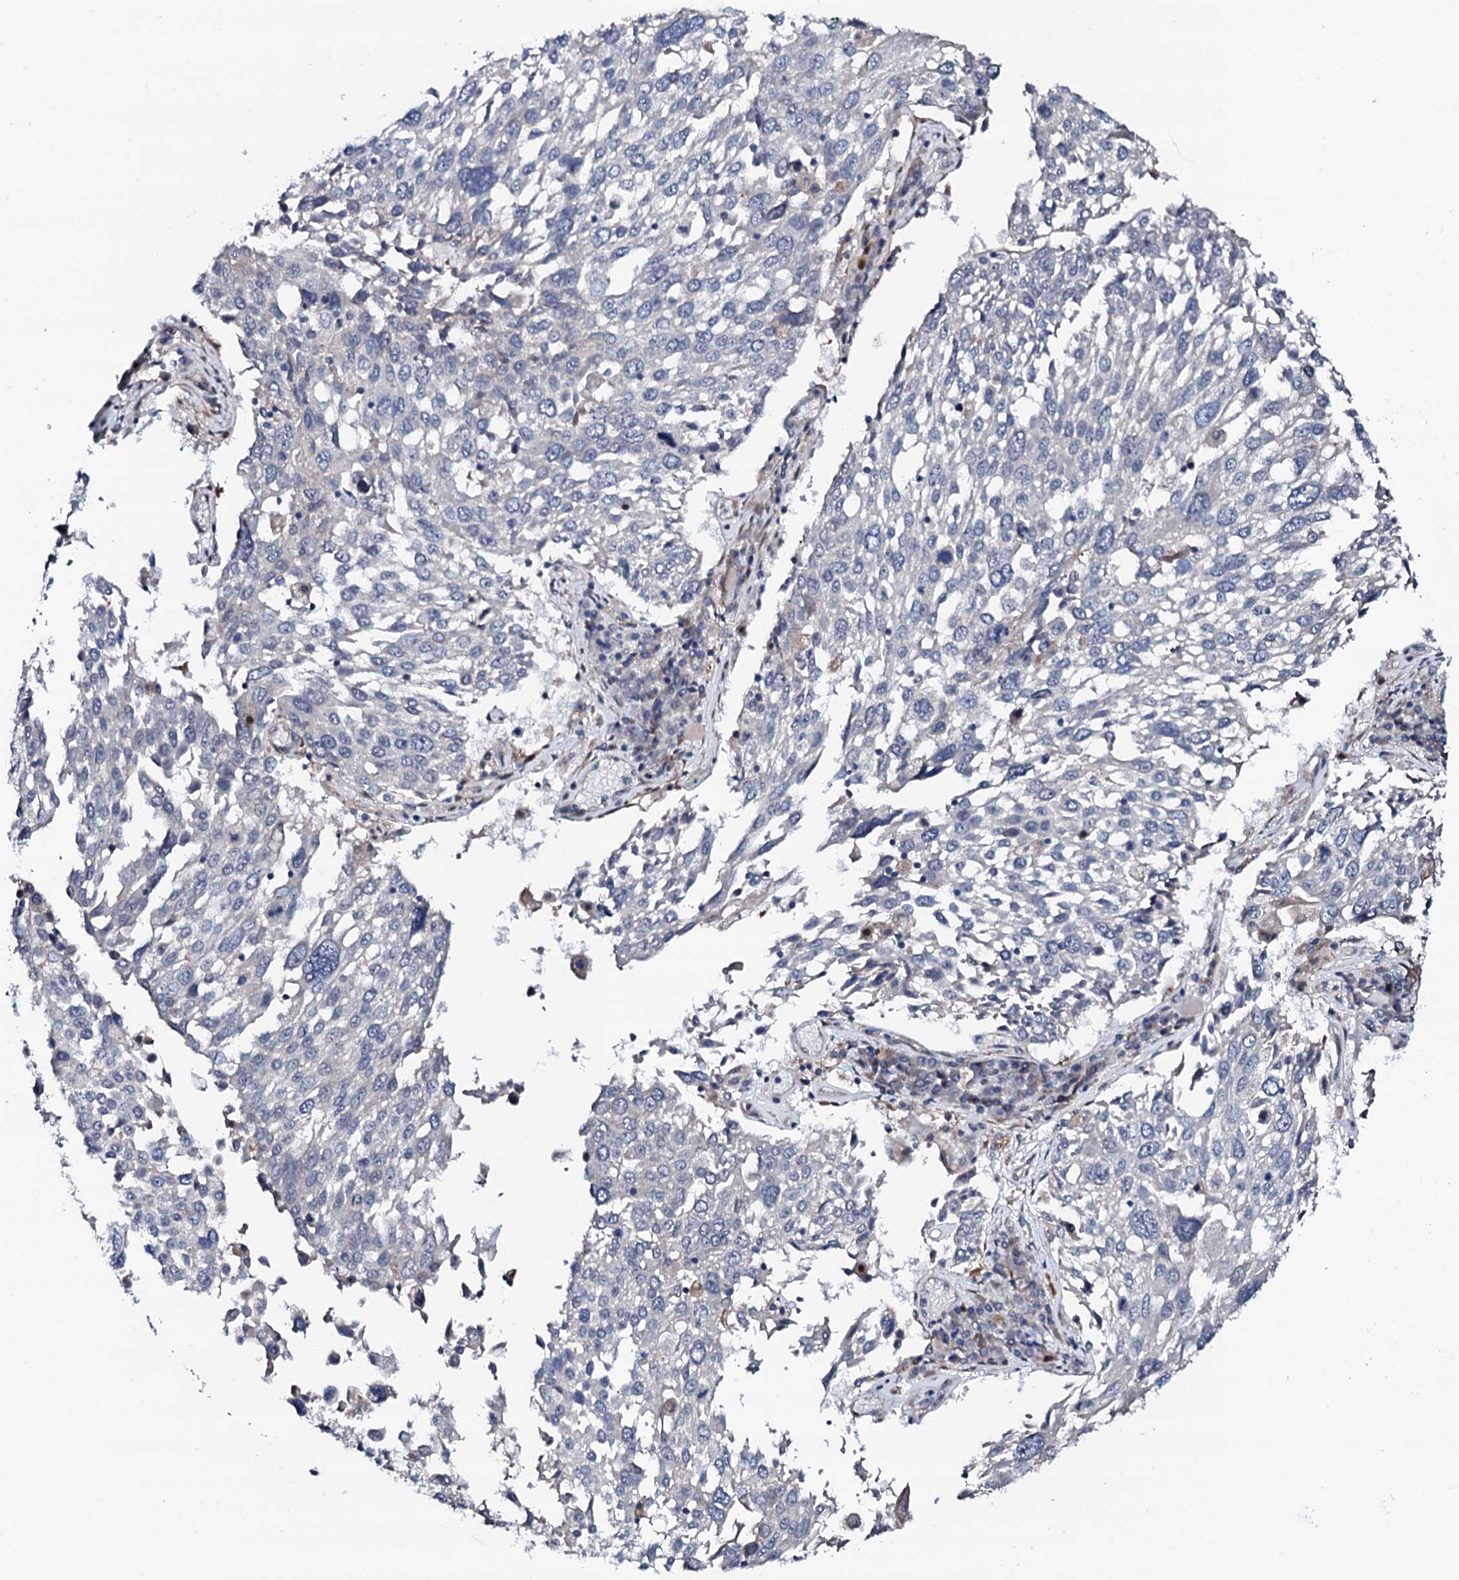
{"staining": {"intensity": "negative", "quantity": "none", "location": "none"}, "tissue": "lung cancer", "cell_type": "Tumor cells", "image_type": "cancer", "snomed": [{"axis": "morphology", "description": "Squamous cell carcinoma, NOS"}, {"axis": "topography", "description": "Lung"}], "caption": "The immunohistochemistry (IHC) photomicrograph has no significant positivity in tumor cells of lung squamous cell carcinoma tissue. (Stains: DAB IHC with hematoxylin counter stain, Microscopy: brightfield microscopy at high magnification).", "gene": "CIAO2A", "patient": {"sex": "male", "age": 65}}